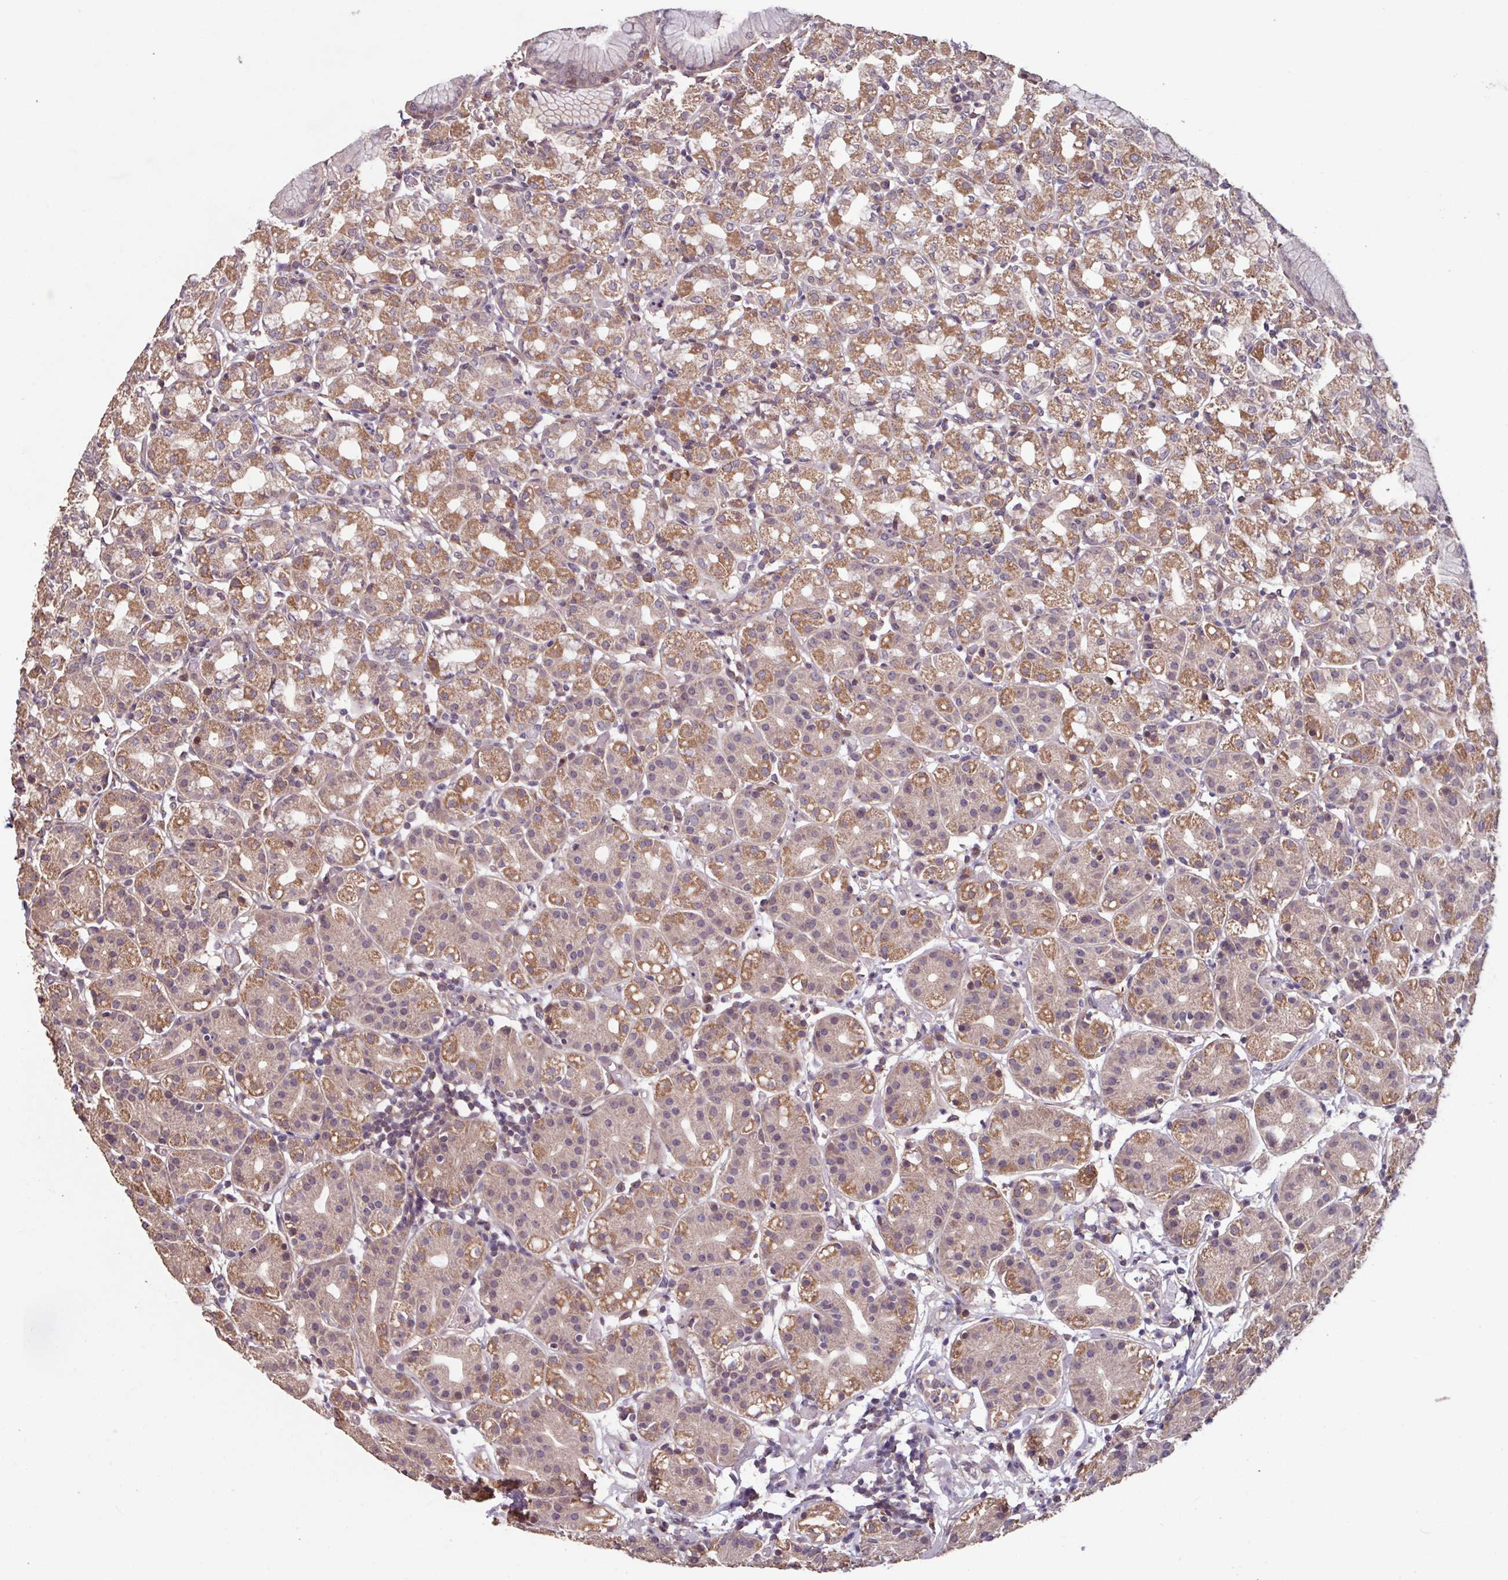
{"staining": {"intensity": "moderate", "quantity": ">75%", "location": "cytoplasmic/membranous"}, "tissue": "stomach", "cell_type": "Glandular cells", "image_type": "normal", "snomed": [{"axis": "morphology", "description": "Normal tissue, NOS"}, {"axis": "topography", "description": "Stomach"}], "caption": "Immunohistochemistry (IHC) micrograph of normal human stomach stained for a protein (brown), which shows medium levels of moderate cytoplasmic/membranous expression in approximately >75% of glandular cells.", "gene": "TMEM88", "patient": {"sex": "female", "age": 57}}